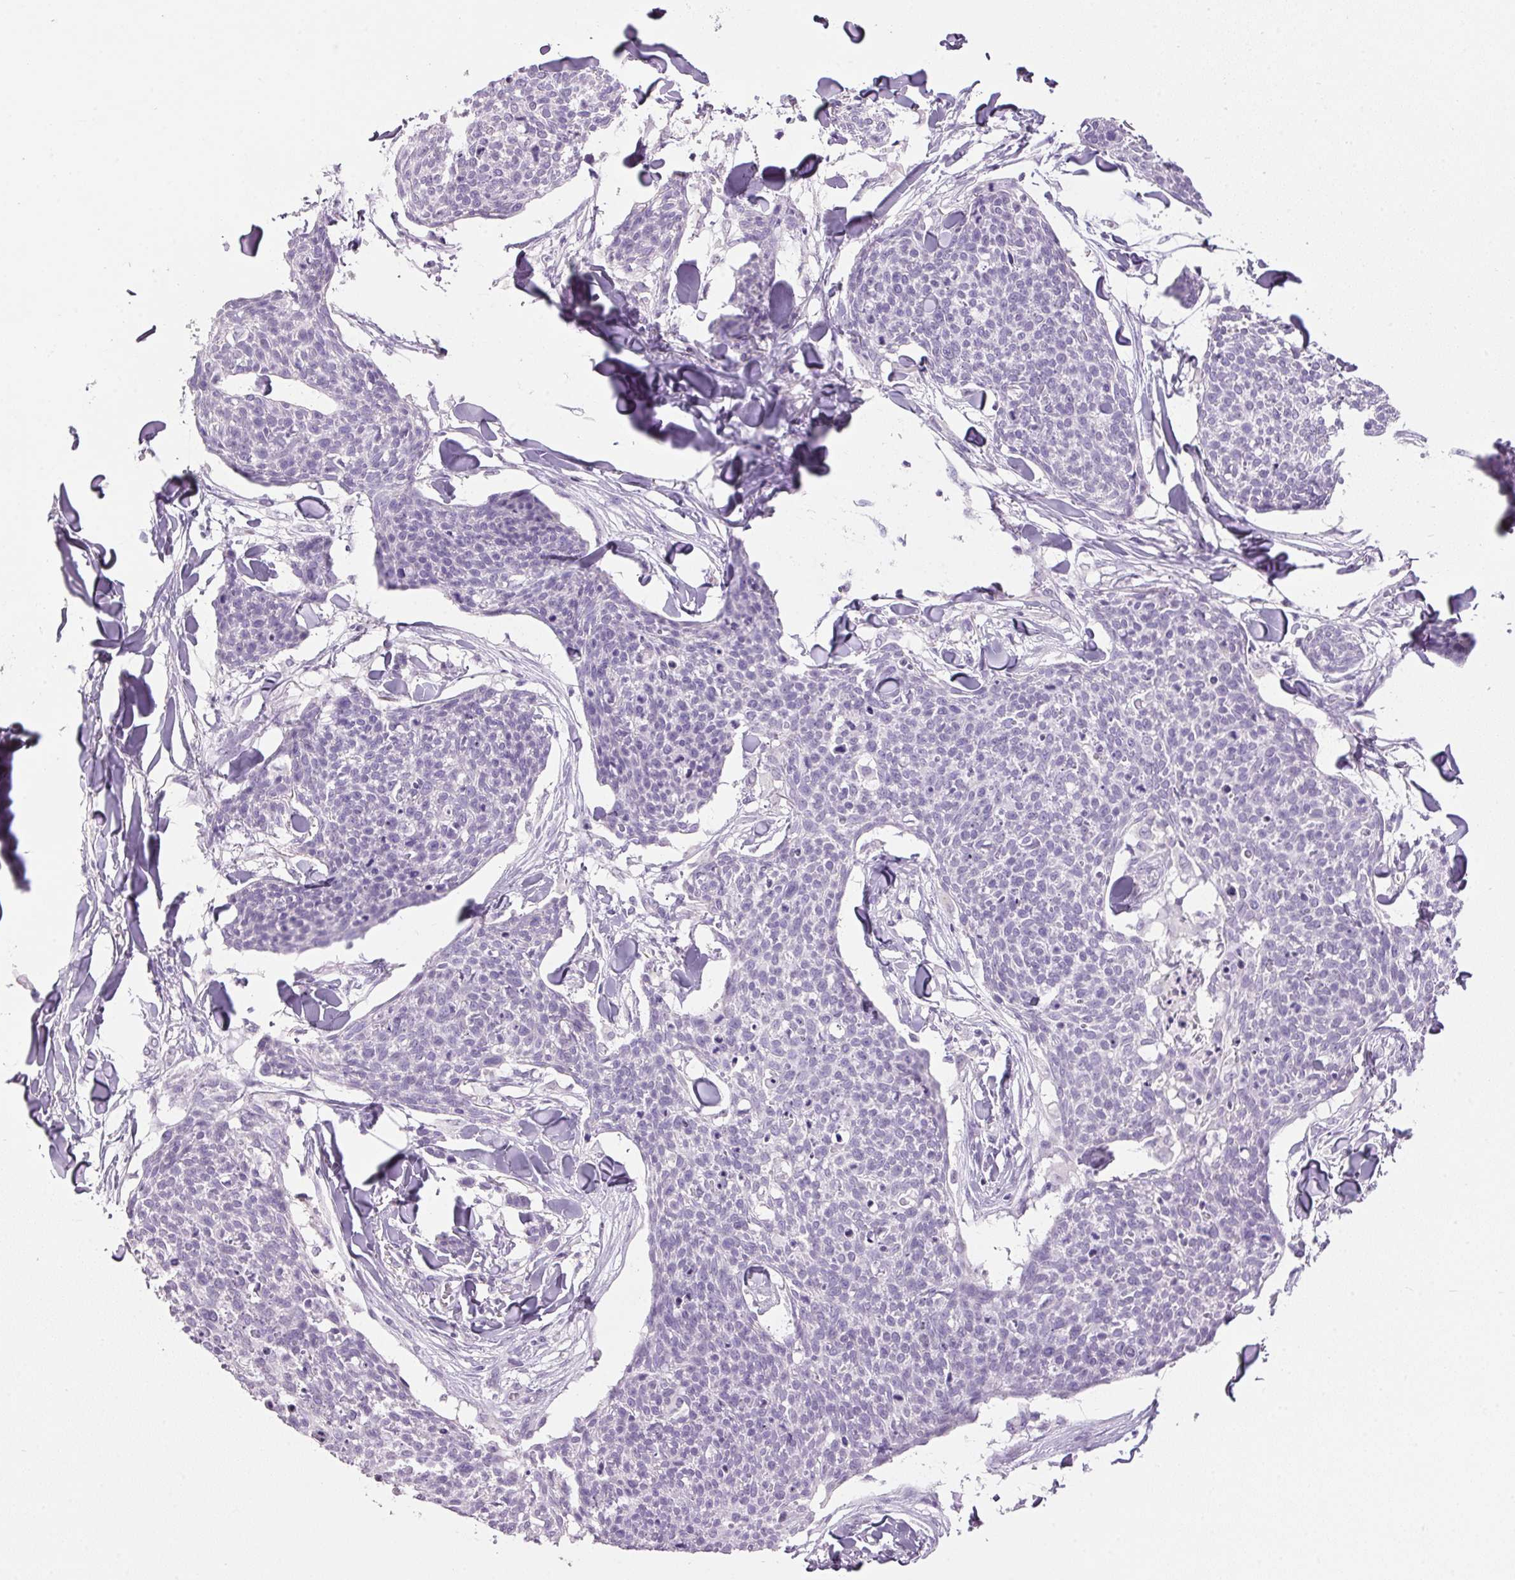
{"staining": {"intensity": "negative", "quantity": "none", "location": "none"}, "tissue": "skin cancer", "cell_type": "Tumor cells", "image_type": "cancer", "snomed": [{"axis": "morphology", "description": "Squamous cell carcinoma, NOS"}, {"axis": "topography", "description": "Skin"}, {"axis": "topography", "description": "Vulva"}], "caption": "IHC of human squamous cell carcinoma (skin) reveals no positivity in tumor cells.", "gene": "PPP1R1A", "patient": {"sex": "female", "age": 75}}